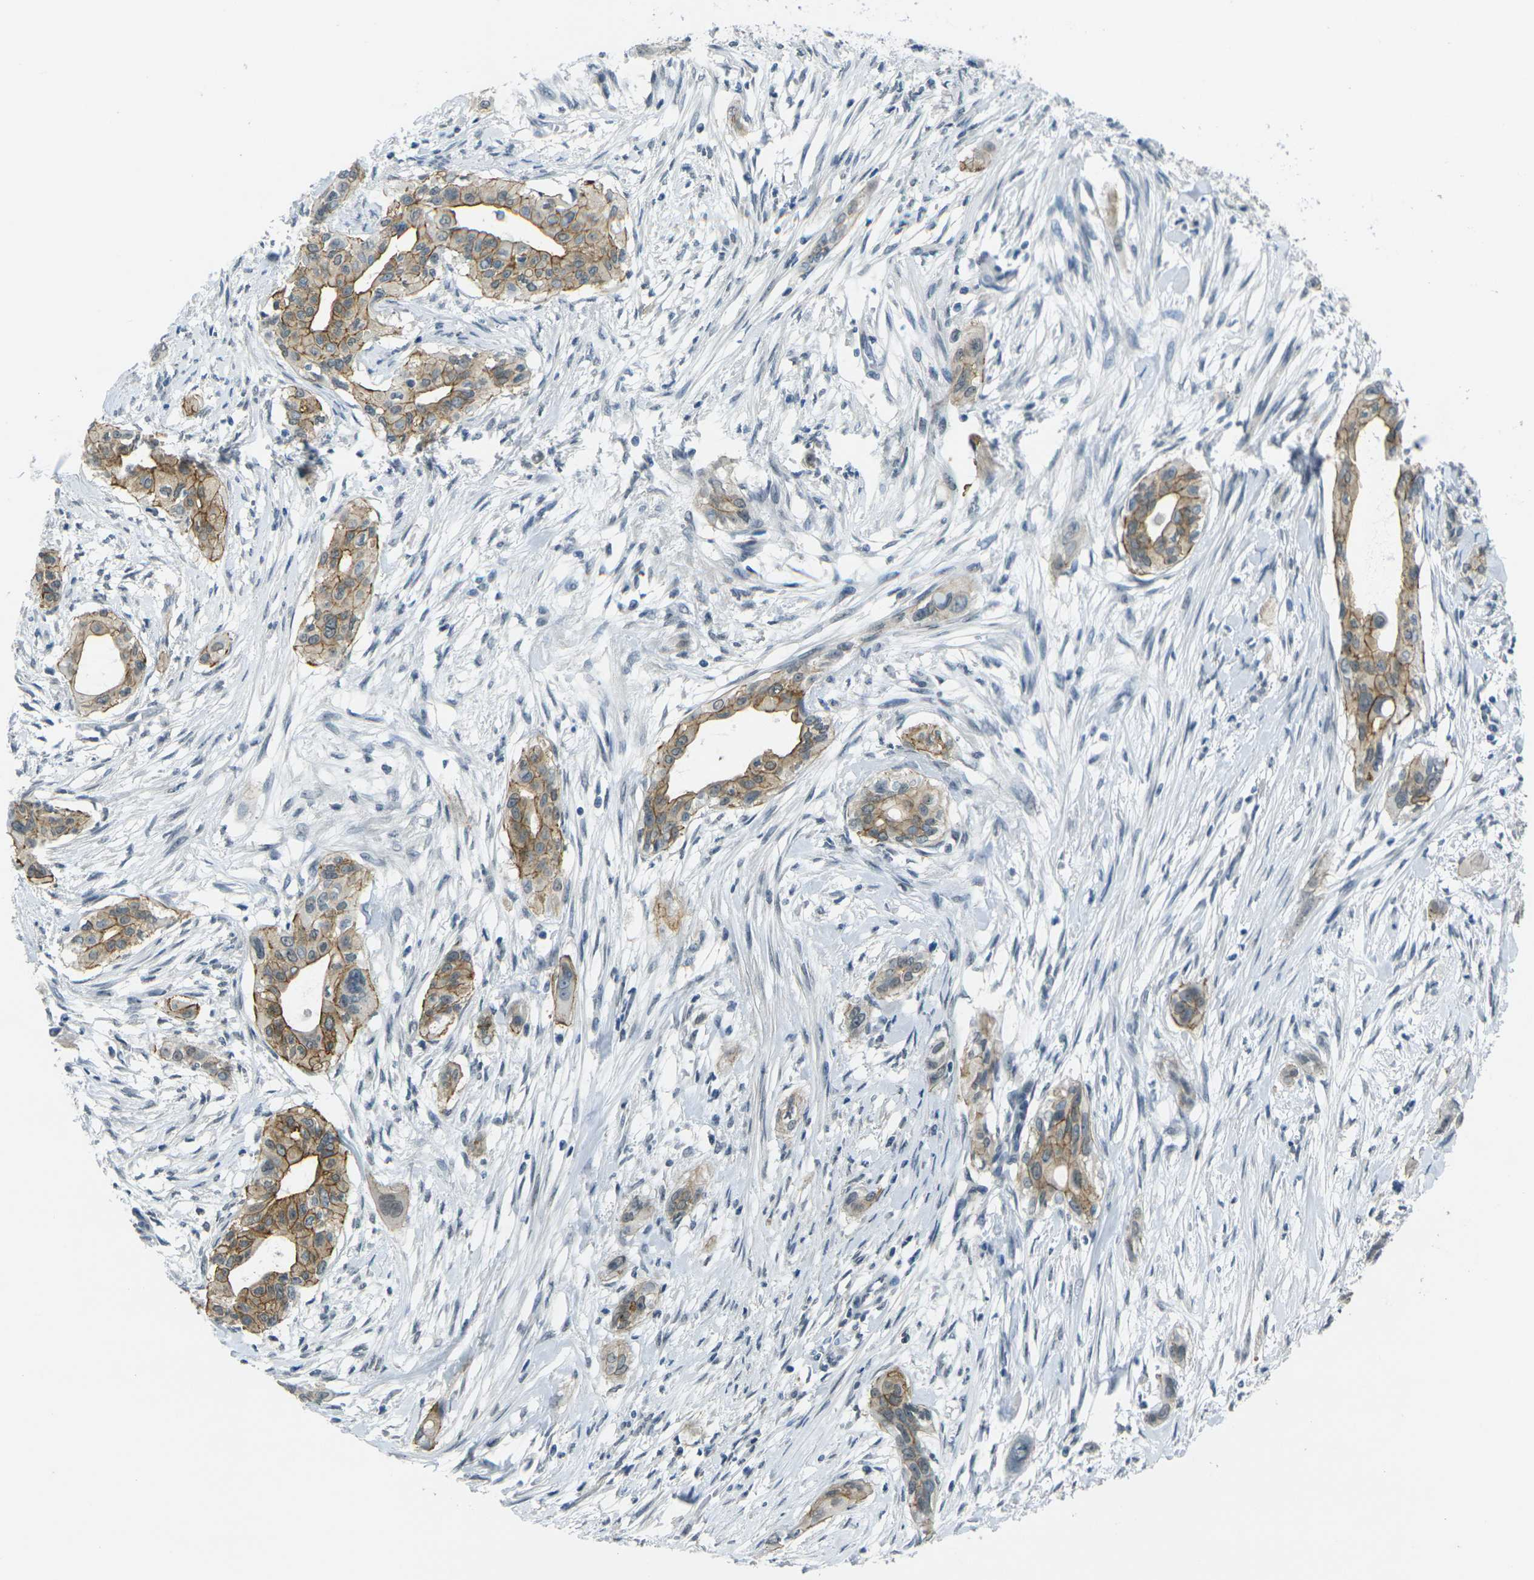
{"staining": {"intensity": "moderate", "quantity": ">75%", "location": "cytoplasmic/membranous"}, "tissue": "pancreatic cancer", "cell_type": "Tumor cells", "image_type": "cancer", "snomed": [{"axis": "morphology", "description": "Adenocarcinoma, NOS"}, {"axis": "topography", "description": "Pancreas"}], "caption": "Pancreatic cancer (adenocarcinoma) tissue reveals moderate cytoplasmic/membranous staining in about >75% of tumor cells, visualized by immunohistochemistry.", "gene": "SPTBN2", "patient": {"sex": "female", "age": 60}}